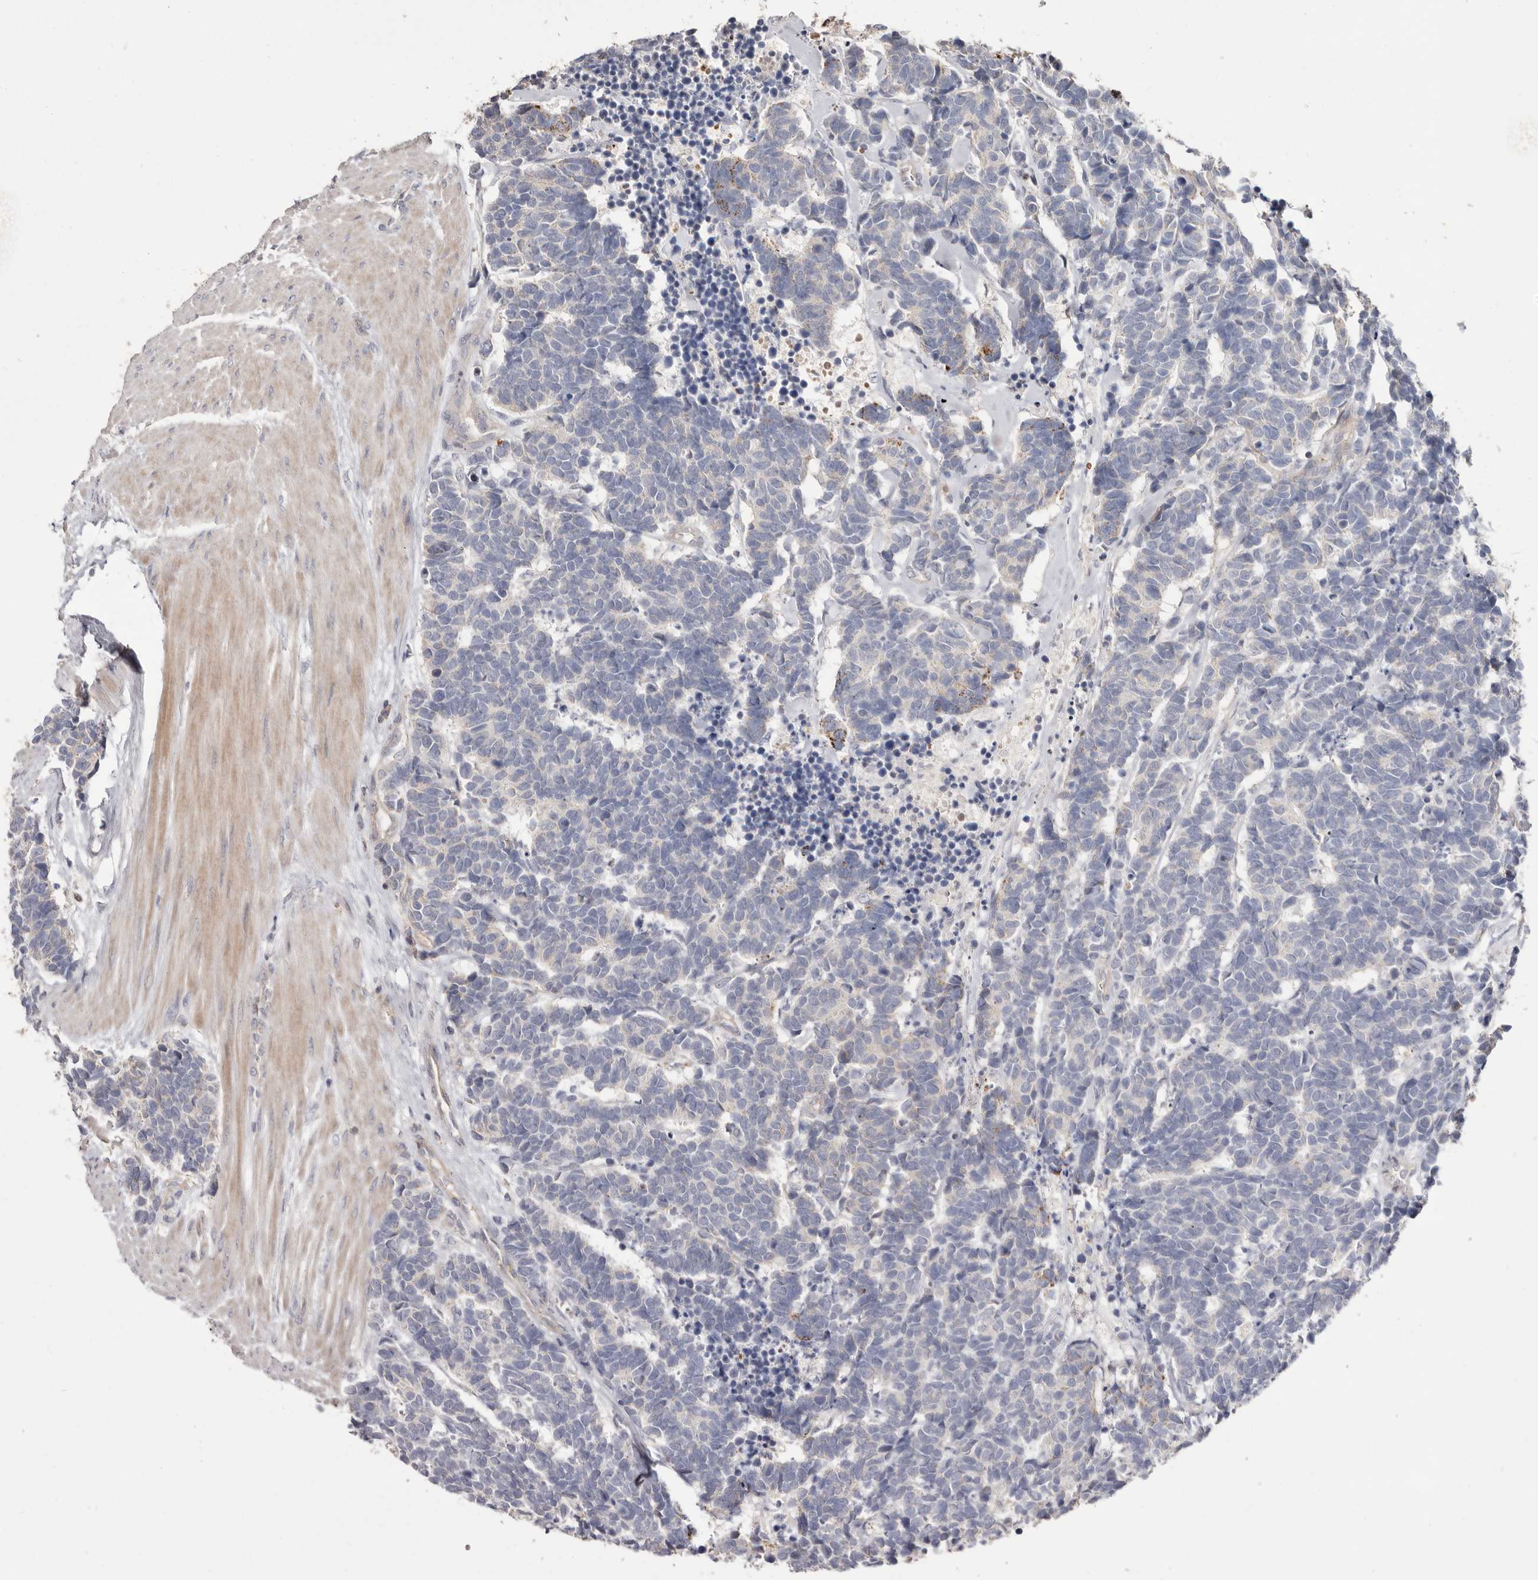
{"staining": {"intensity": "moderate", "quantity": "<25%", "location": "cytoplasmic/membranous"}, "tissue": "carcinoid", "cell_type": "Tumor cells", "image_type": "cancer", "snomed": [{"axis": "morphology", "description": "Carcinoma, NOS"}, {"axis": "morphology", "description": "Carcinoid, malignant, NOS"}, {"axis": "topography", "description": "Urinary bladder"}], "caption": "High-magnification brightfield microscopy of carcinoid stained with DAB (3,3'-diaminobenzidine) (brown) and counterstained with hematoxylin (blue). tumor cells exhibit moderate cytoplasmic/membranous staining is identified in approximately<25% of cells. (brown staining indicates protein expression, while blue staining denotes nuclei).", "gene": "MMACHC", "patient": {"sex": "male", "age": 57}}